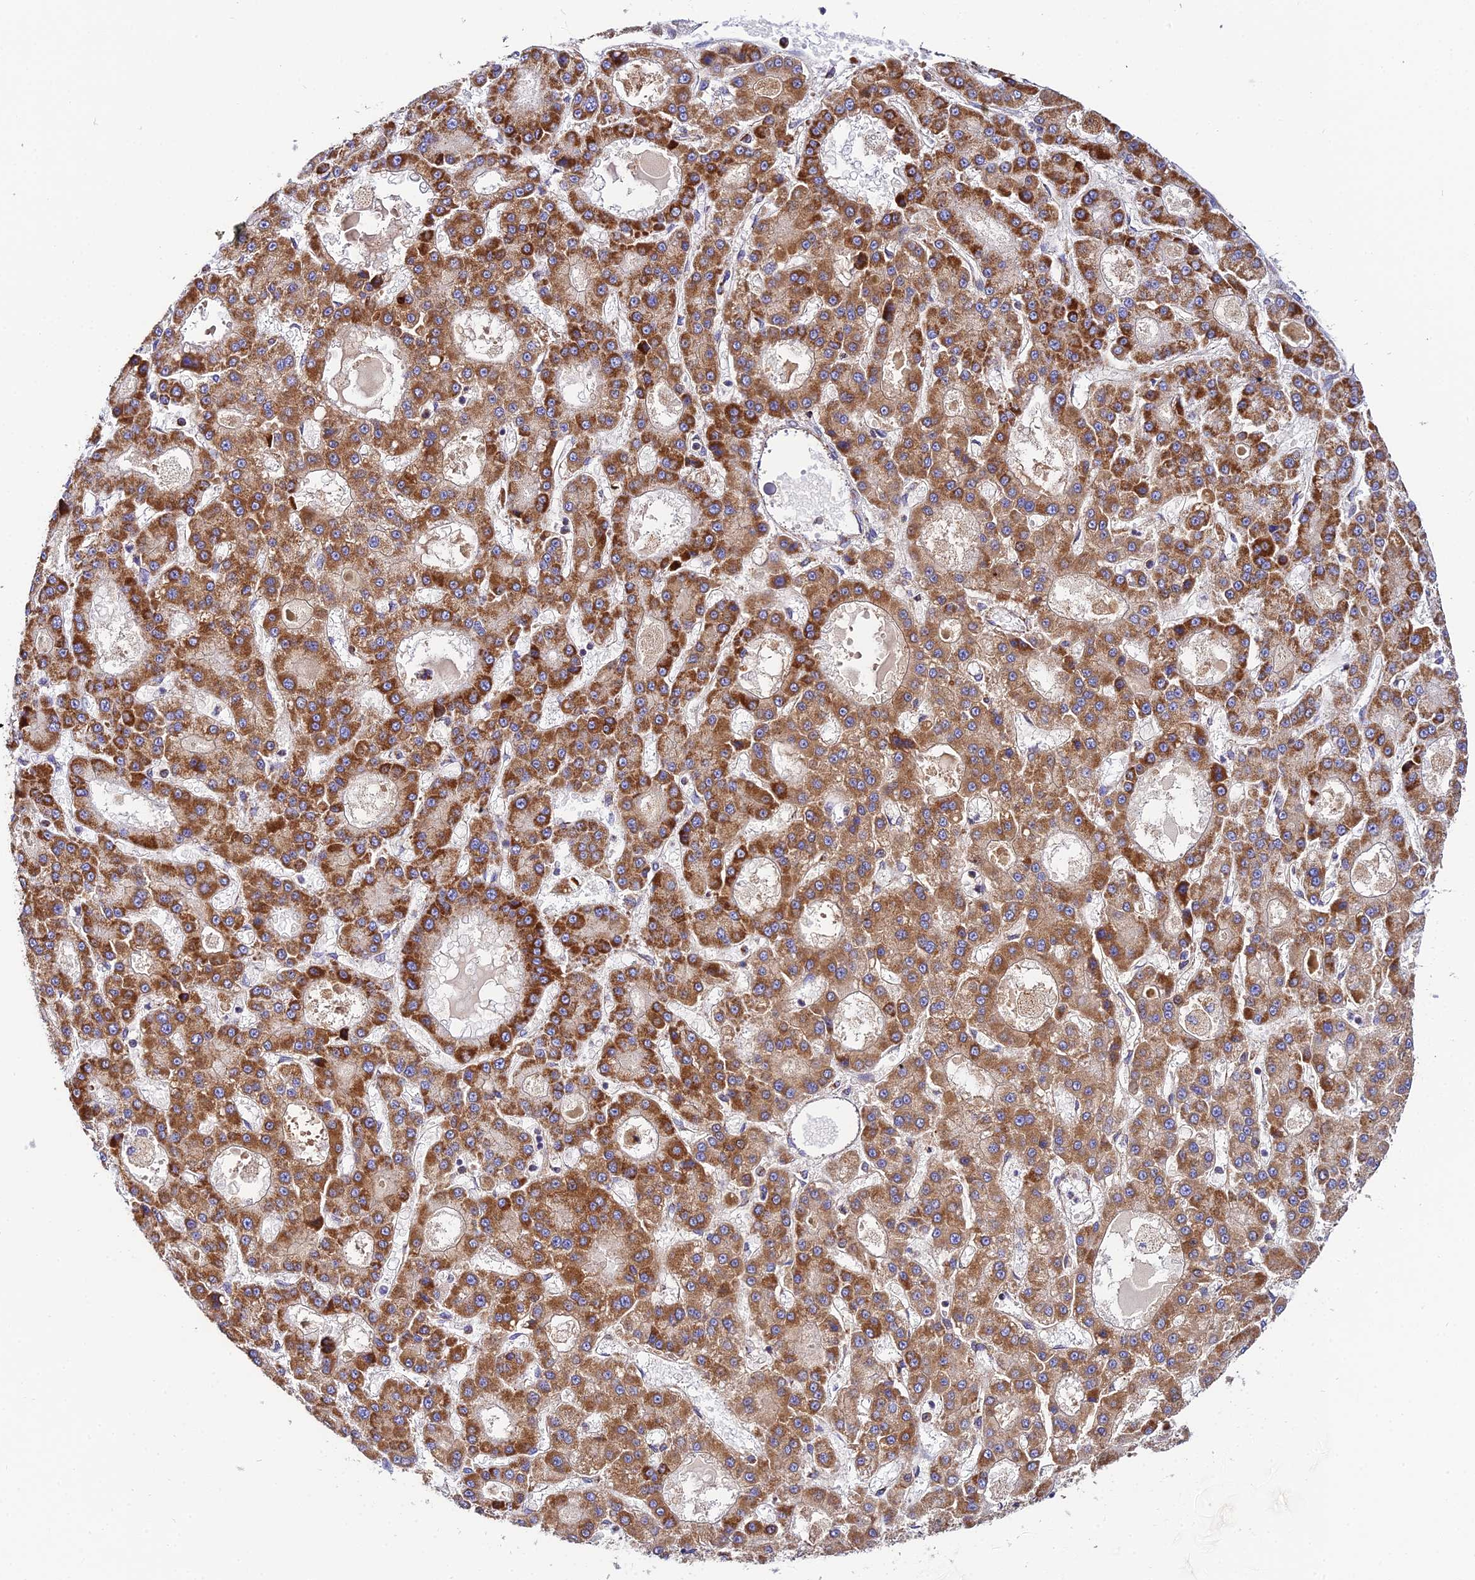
{"staining": {"intensity": "strong", "quantity": ">75%", "location": "cytoplasmic/membranous"}, "tissue": "liver cancer", "cell_type": "Tumor cells", "image_type": "cancer", "snomed": [{"axis": "morphology", "description": "Carcinoma, Hepatocellular, NOS"}, {"axis": "topography", "description": "Liver"}], "caption": "Approximately >75% of tumor cells in hepatocellular carcinoma (liver) demonstrate strong cytoplasmic/membranous protein expression as visualized by brown immunohistochemical staining.", "gene": "NIPSNAP3A", "patient": {"sex": "male", "age": 70}}